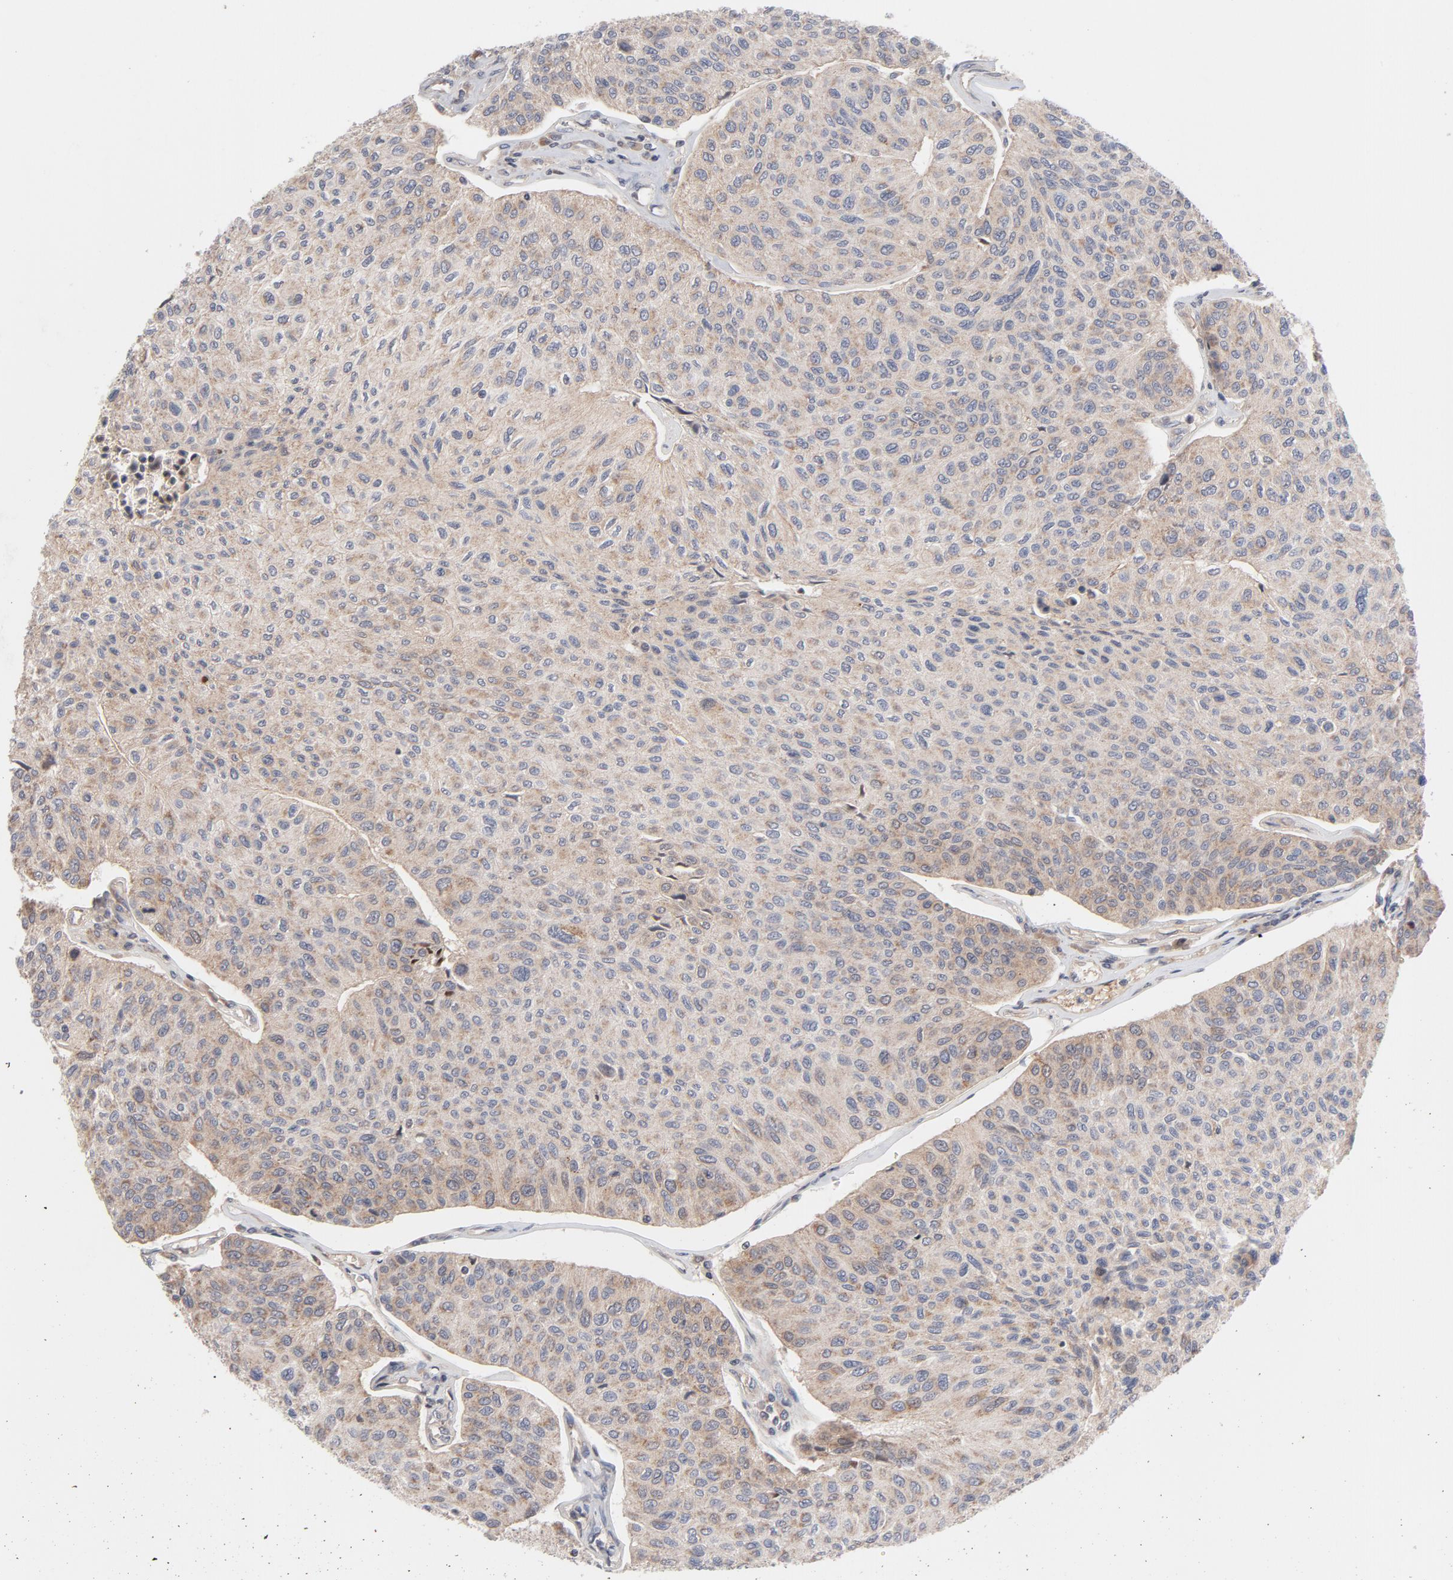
{"staining": {"intensity": "weak", "quantity": ">75%", "location": "cytoplasmic/membranous"}, "tissue": "urothelial cancer", "cell_type": "Tumor cells", "image_type": "cancer", "snomed": [{"axis": "morphology", "description": "Urothelial carcinoma, High grade"}, {"axis": "topography", "description": "Urinary bladder"}], "caption": "Protein staining reveals weak cytoplasmic/membranous expression in approximately >75% of tumor cells in urothelial carcinoma (high-grade).", "gene": "DNAAF2", "patient": {"sex": "male", "age": 66}}